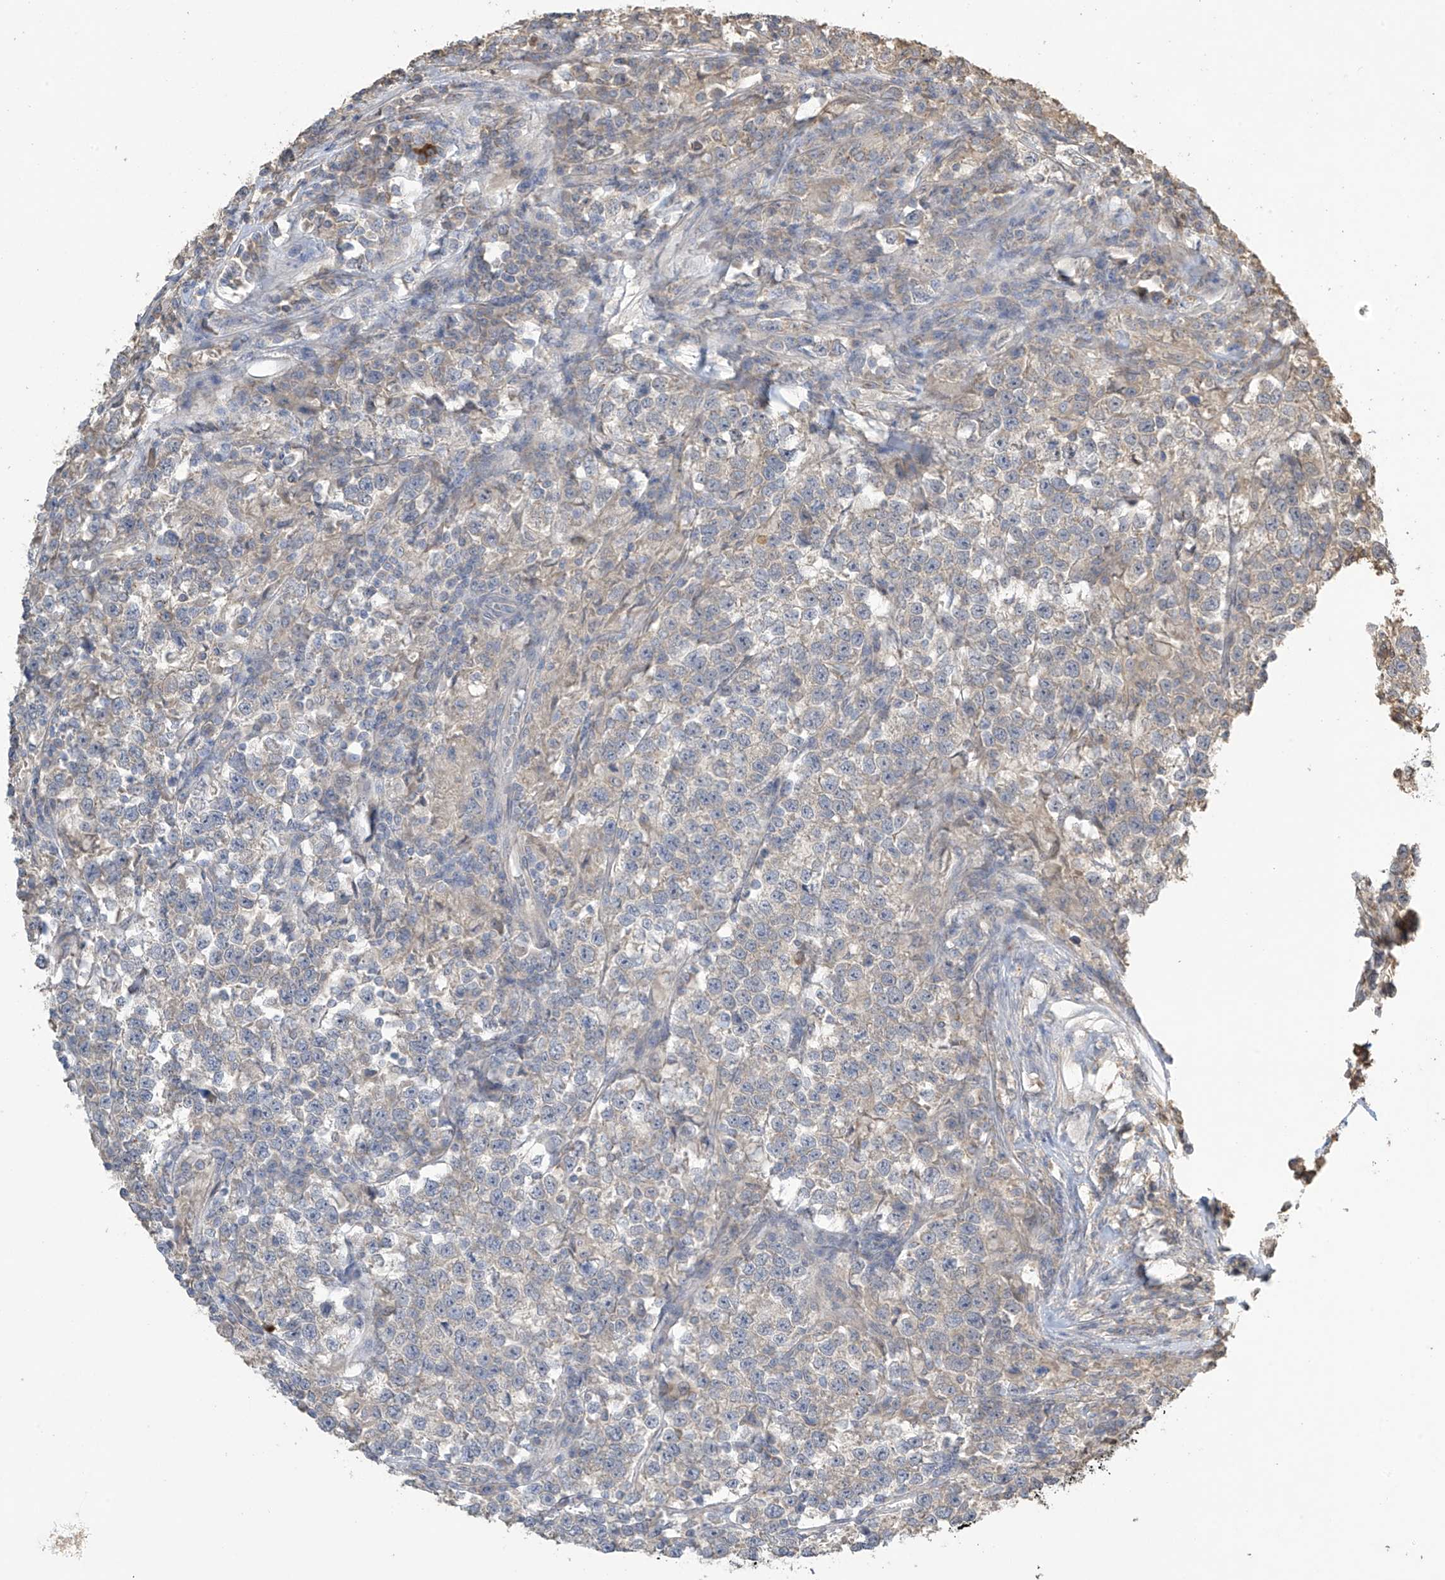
{"staining": {"intensity": "negative", "quantity": "none", "location": "none"}, "tissue": "testis cancer", "cell_type": "Tumor cells", "image_type": "cancer", "snomed": [{"axis": "morphology", "description": "Normal tissue, NOS"}, {"axis": "morphology", "description": "Seminoma, NOS"}, {"axis": "topography", "description": "Testis"}], "caption": "DAB immunohistochemical staining of human testis seminoma demonstrates no significant positivity in tumor cells.", "gene": "SLFN14", "patient": {"sex": "male", "age": 43}}